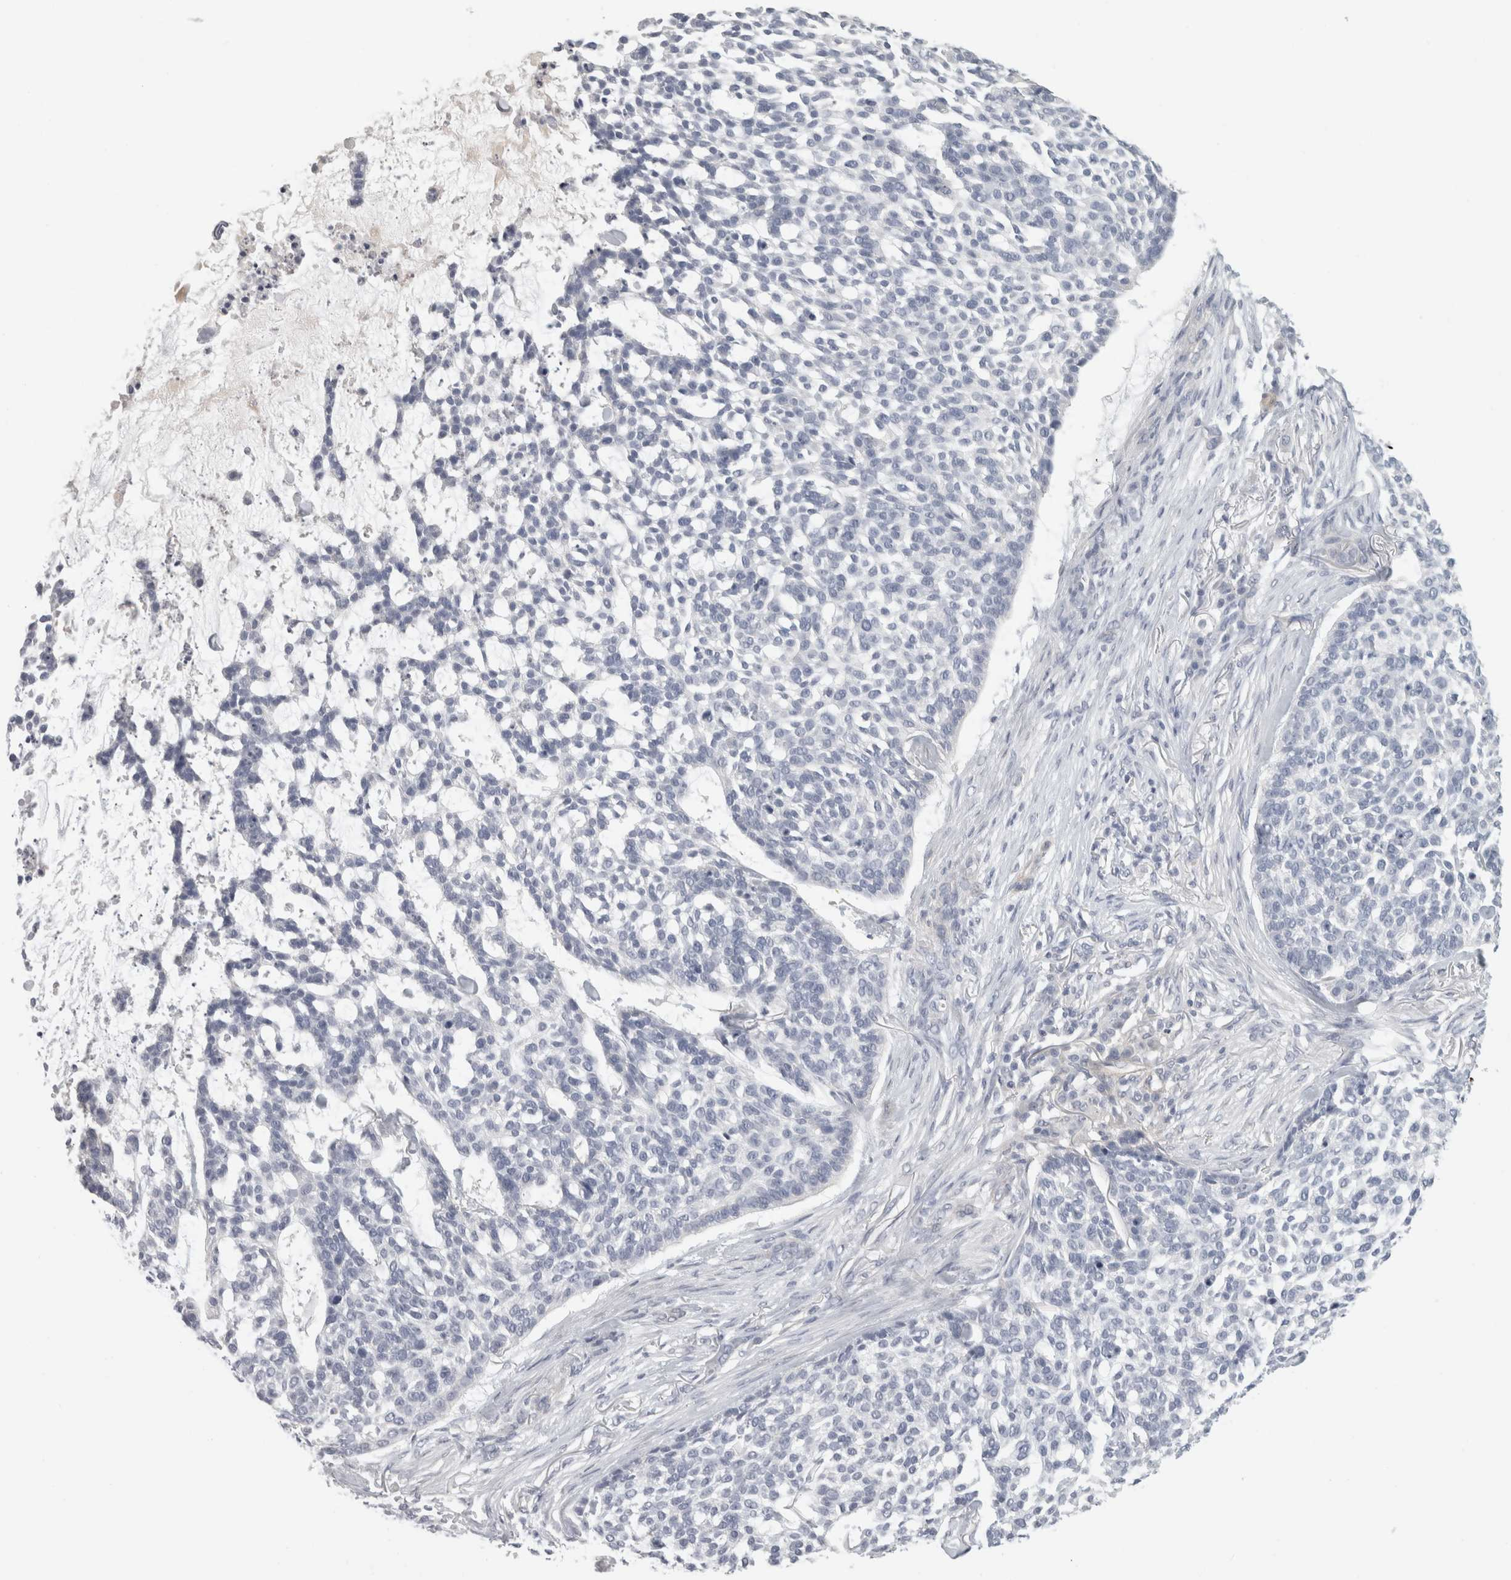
{"staining": {"intensity": "negative", "quantity": "none", "location": "none"}, "tissue": "skin cancer", "cell_type": "Tumor cells", "image_type": "cancer", "snomed": [{"axis": "morphology", "description": "Basal cell carcinoma"}, {"axis": "topography", "description": "Skin"}], "caption": "Tumor cells are negative for protein expression in human skin cancer (basal cell carcinoma).", "gene": "FBLIM1", "patient": {"sex": "female", "age": 64}}